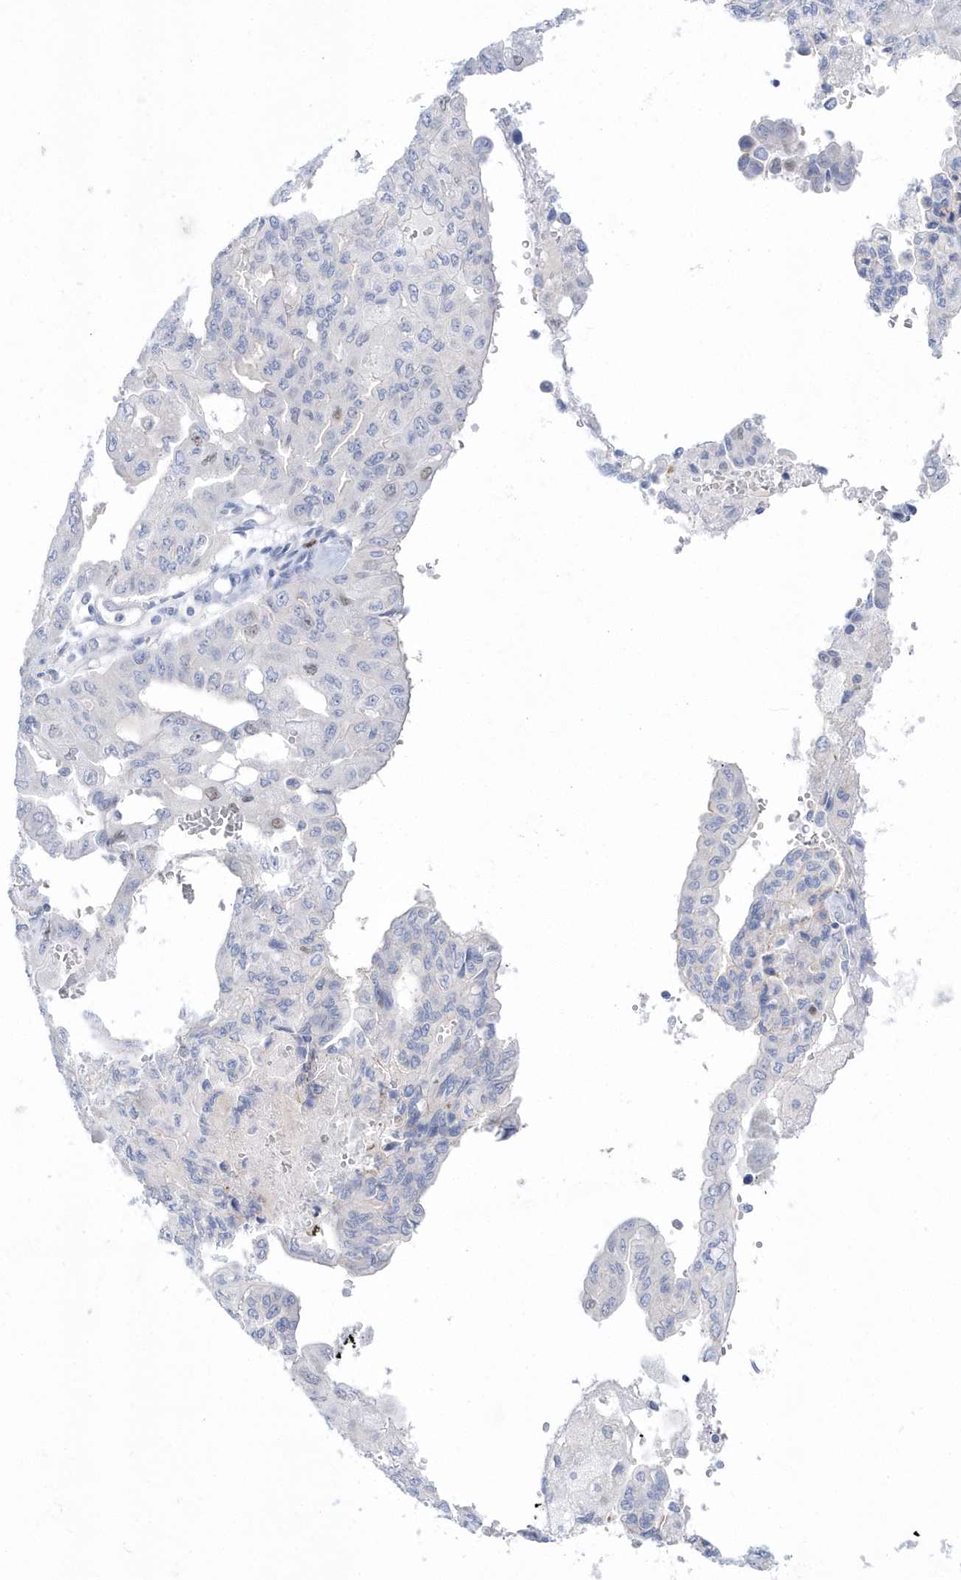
{"staining": {"intensity": "weak", "quantity": "<25%", "location": "nuclear"}, "tissue": "pancreatic cancer", "cell_type": "Tumor cells", "image_type": "cancer", "snomed": [{"axis": "morphology", "description": "Adenocarcinoma, NOS"}, {"axis": "topography", "description": "Pancreas"}], "caption": "Micrograph shows no protein staining in tumor cells of pancreatic cancer tissue. Brightfield microscopy of immunohistochemistry stained with DAB (3,3'-diaminobenzidine) (brown) and hematoxylin (blue), captured at high magnification.", "gene": "TMCO6", "patient": {"sex": "male", "age": 51}}